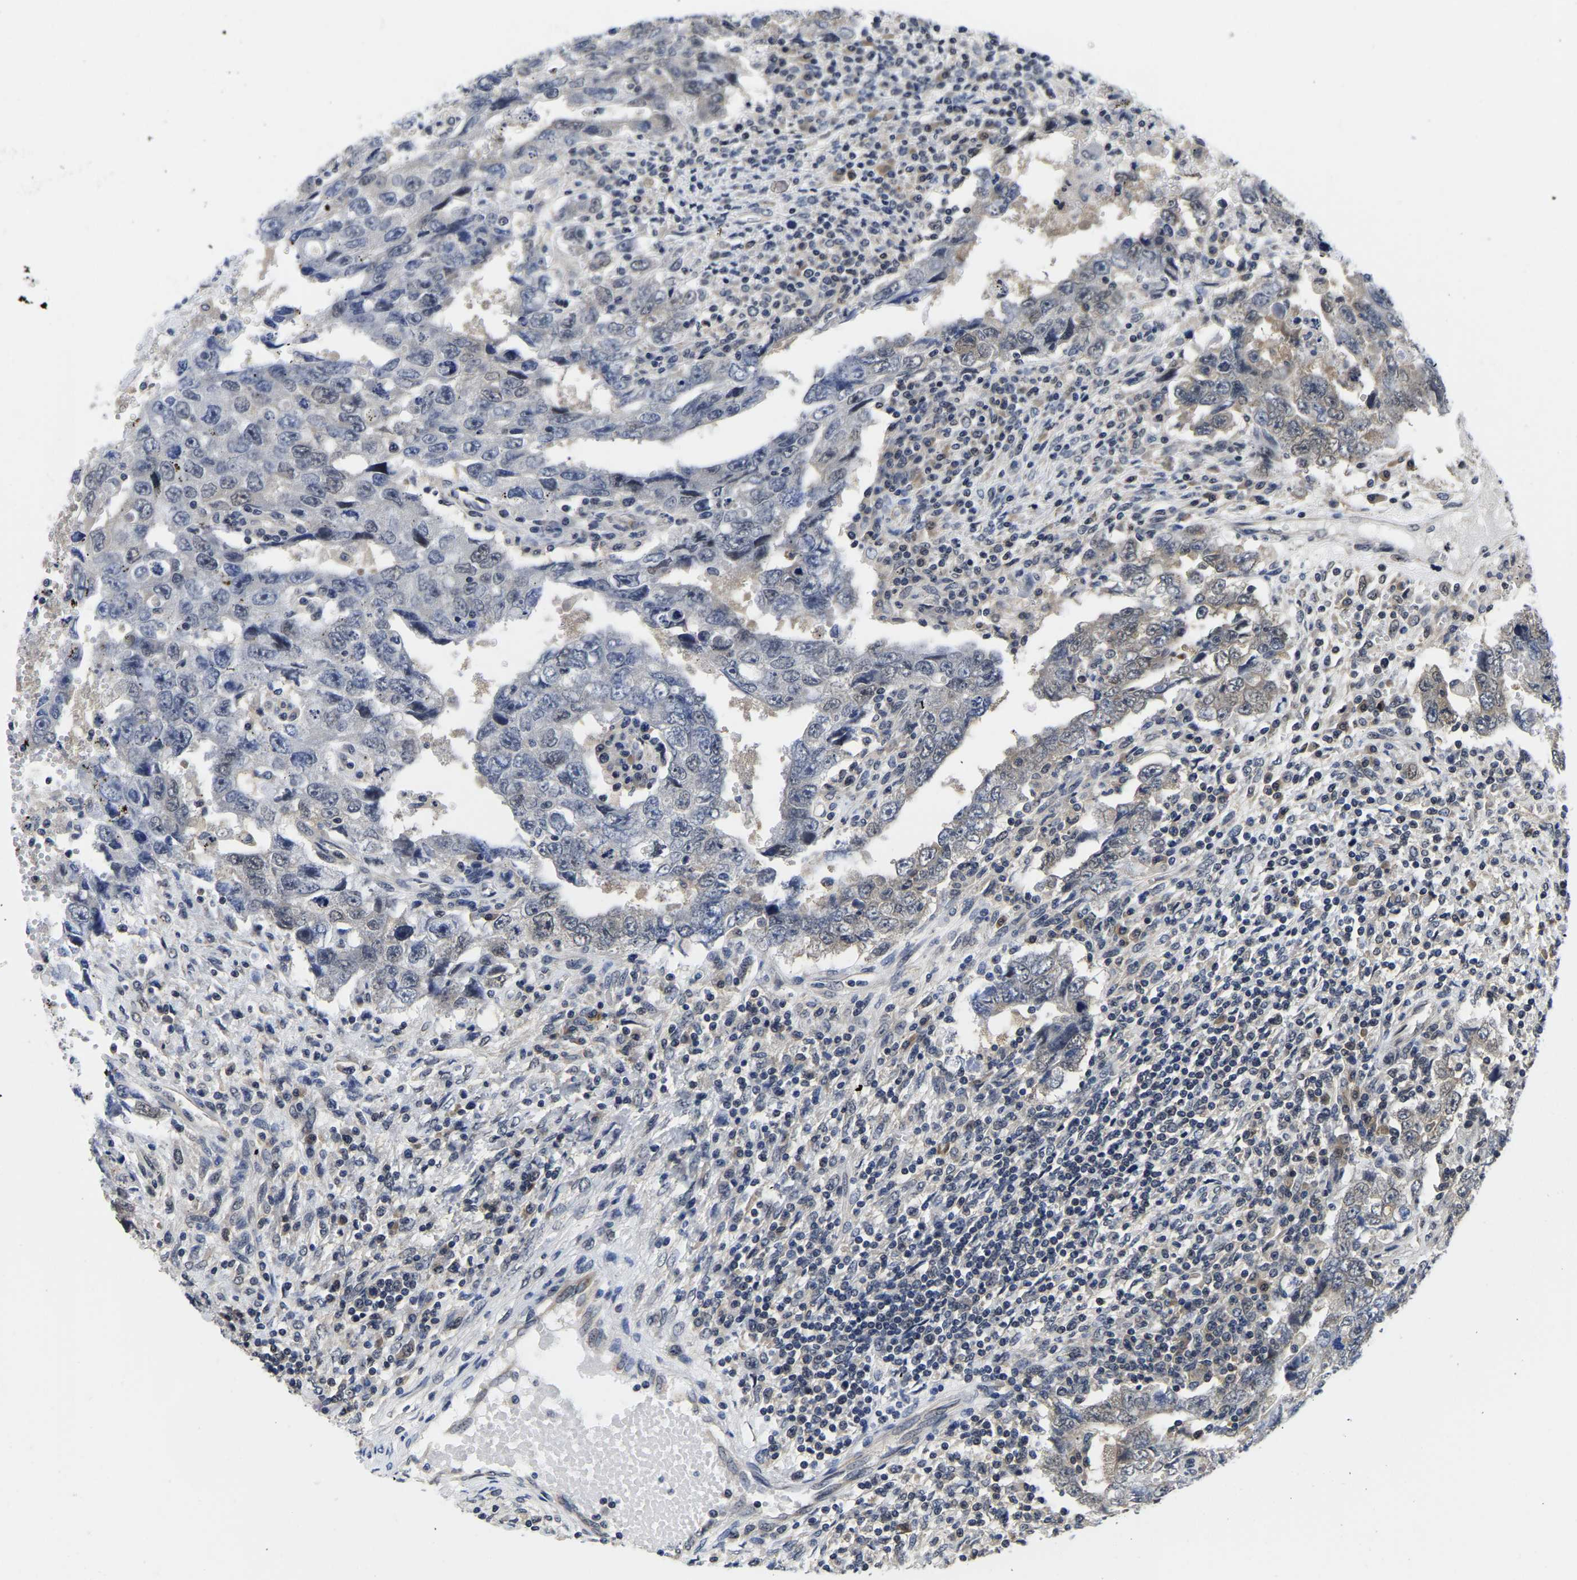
{"staining": {"intensity": "weak", "quantity": "<25%", "location": "nuclear"}, "tissue": "testis cancer", "cell_type": "Tumor cells", "image_type": "cancer", "snomed": [{"axis": "morphology", "description": "Carcinoma, Embryonal, NOS"}, {"axis": "topography", "description": "Testis"}], "caption": "Immunohistochemical staining of human testis cancer displays no significant staining in tumor cells.", "gene": "MCOLN2", "patient": {"sex": "male", "age": 26}}